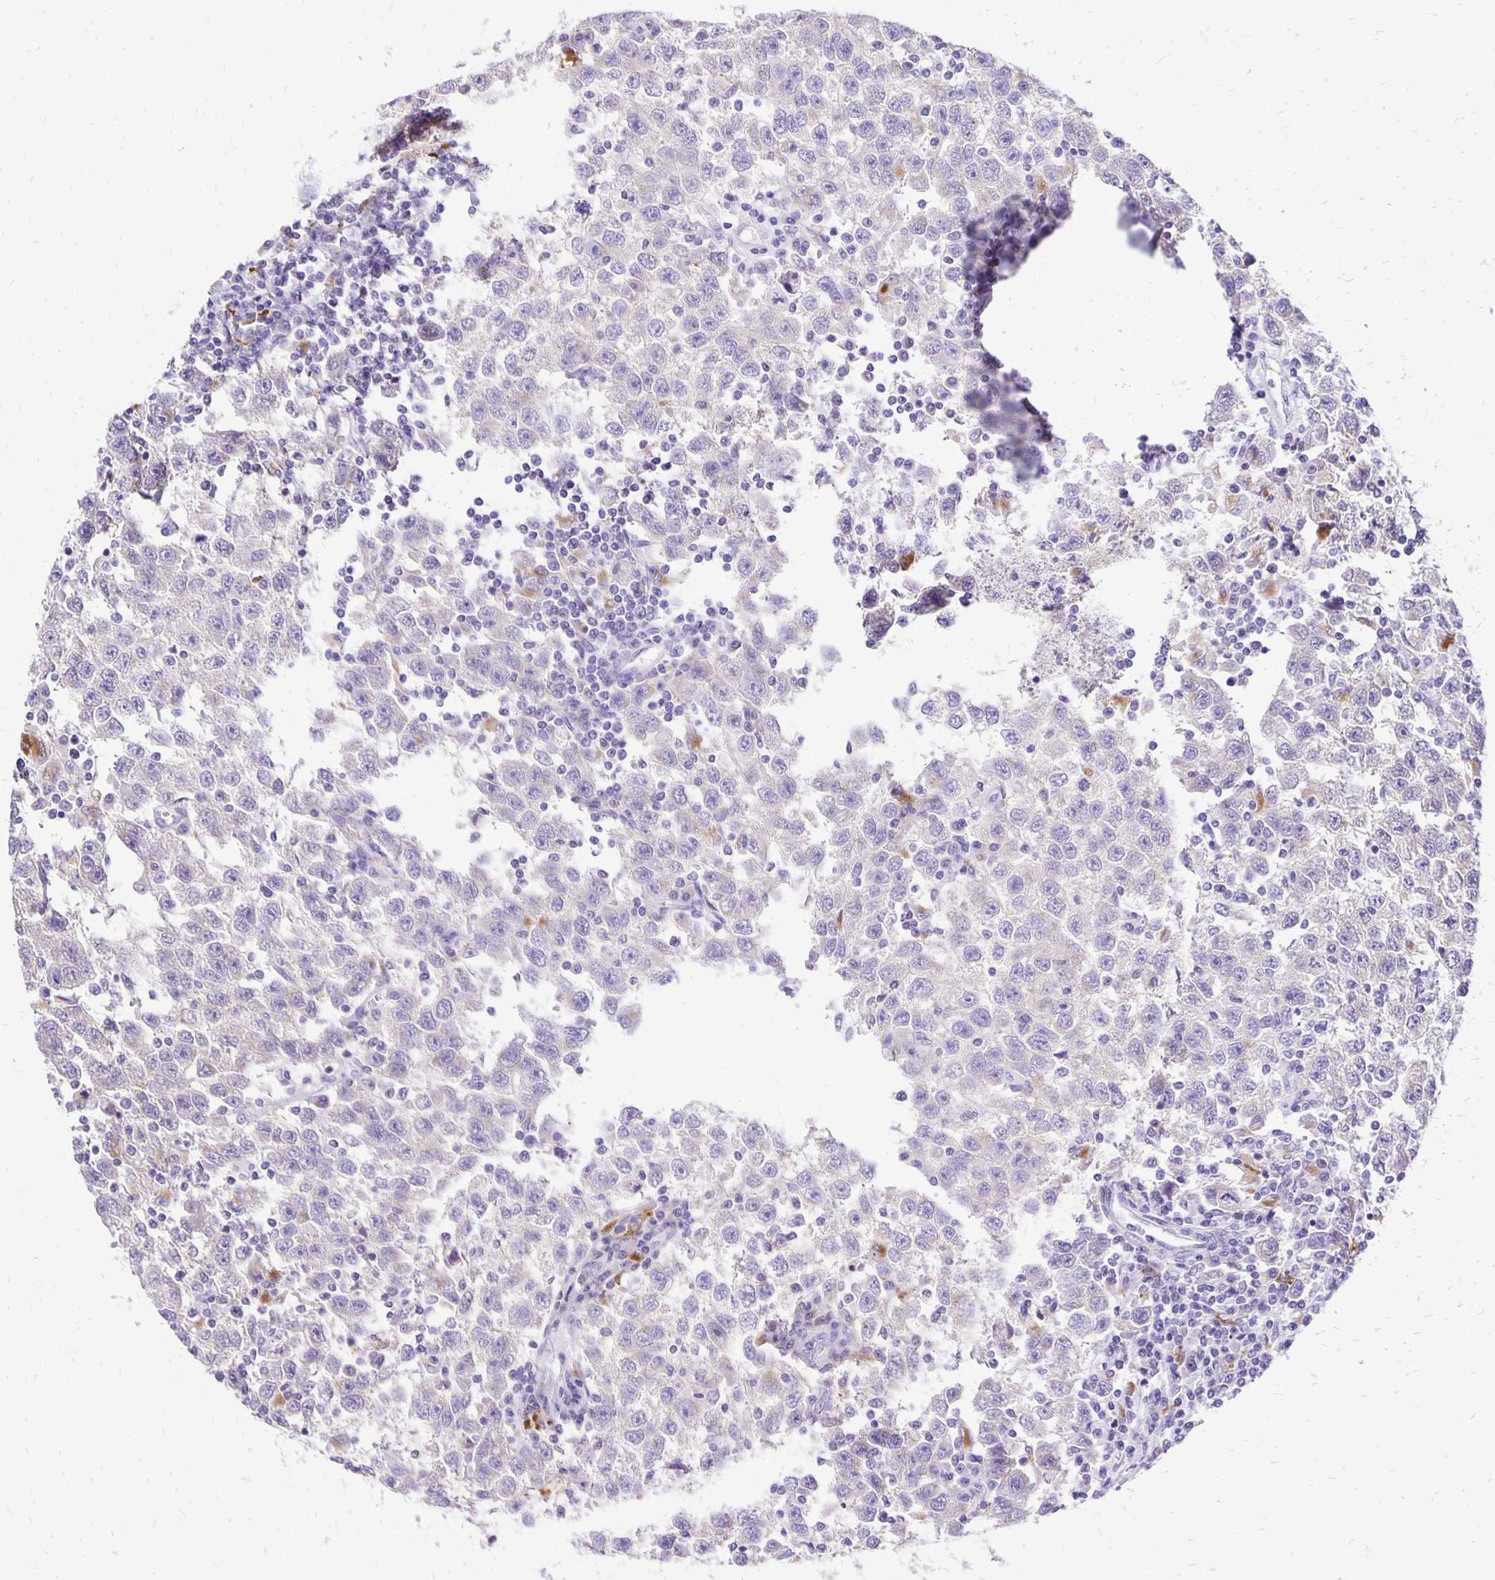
{"staining": {"intensity": "negative", "quantity": "none", "location": "none"}, "tissue": "testis cancer", "cell_type": "Tumor cells", "image_type": "cancer", "snomed": [{"axis": "morphology", "description": "Seminoma, NOS"}, {"axis": "topography", "description": "Testis"}], "caption": "DAB (3,3'-diaminobenzidine) immunohistochemical staining of human seminoma (testis) displays no significant positivity in tumor cells.", "gene": "EIF5A", "patient": {"sex": "male", "age": 41}}